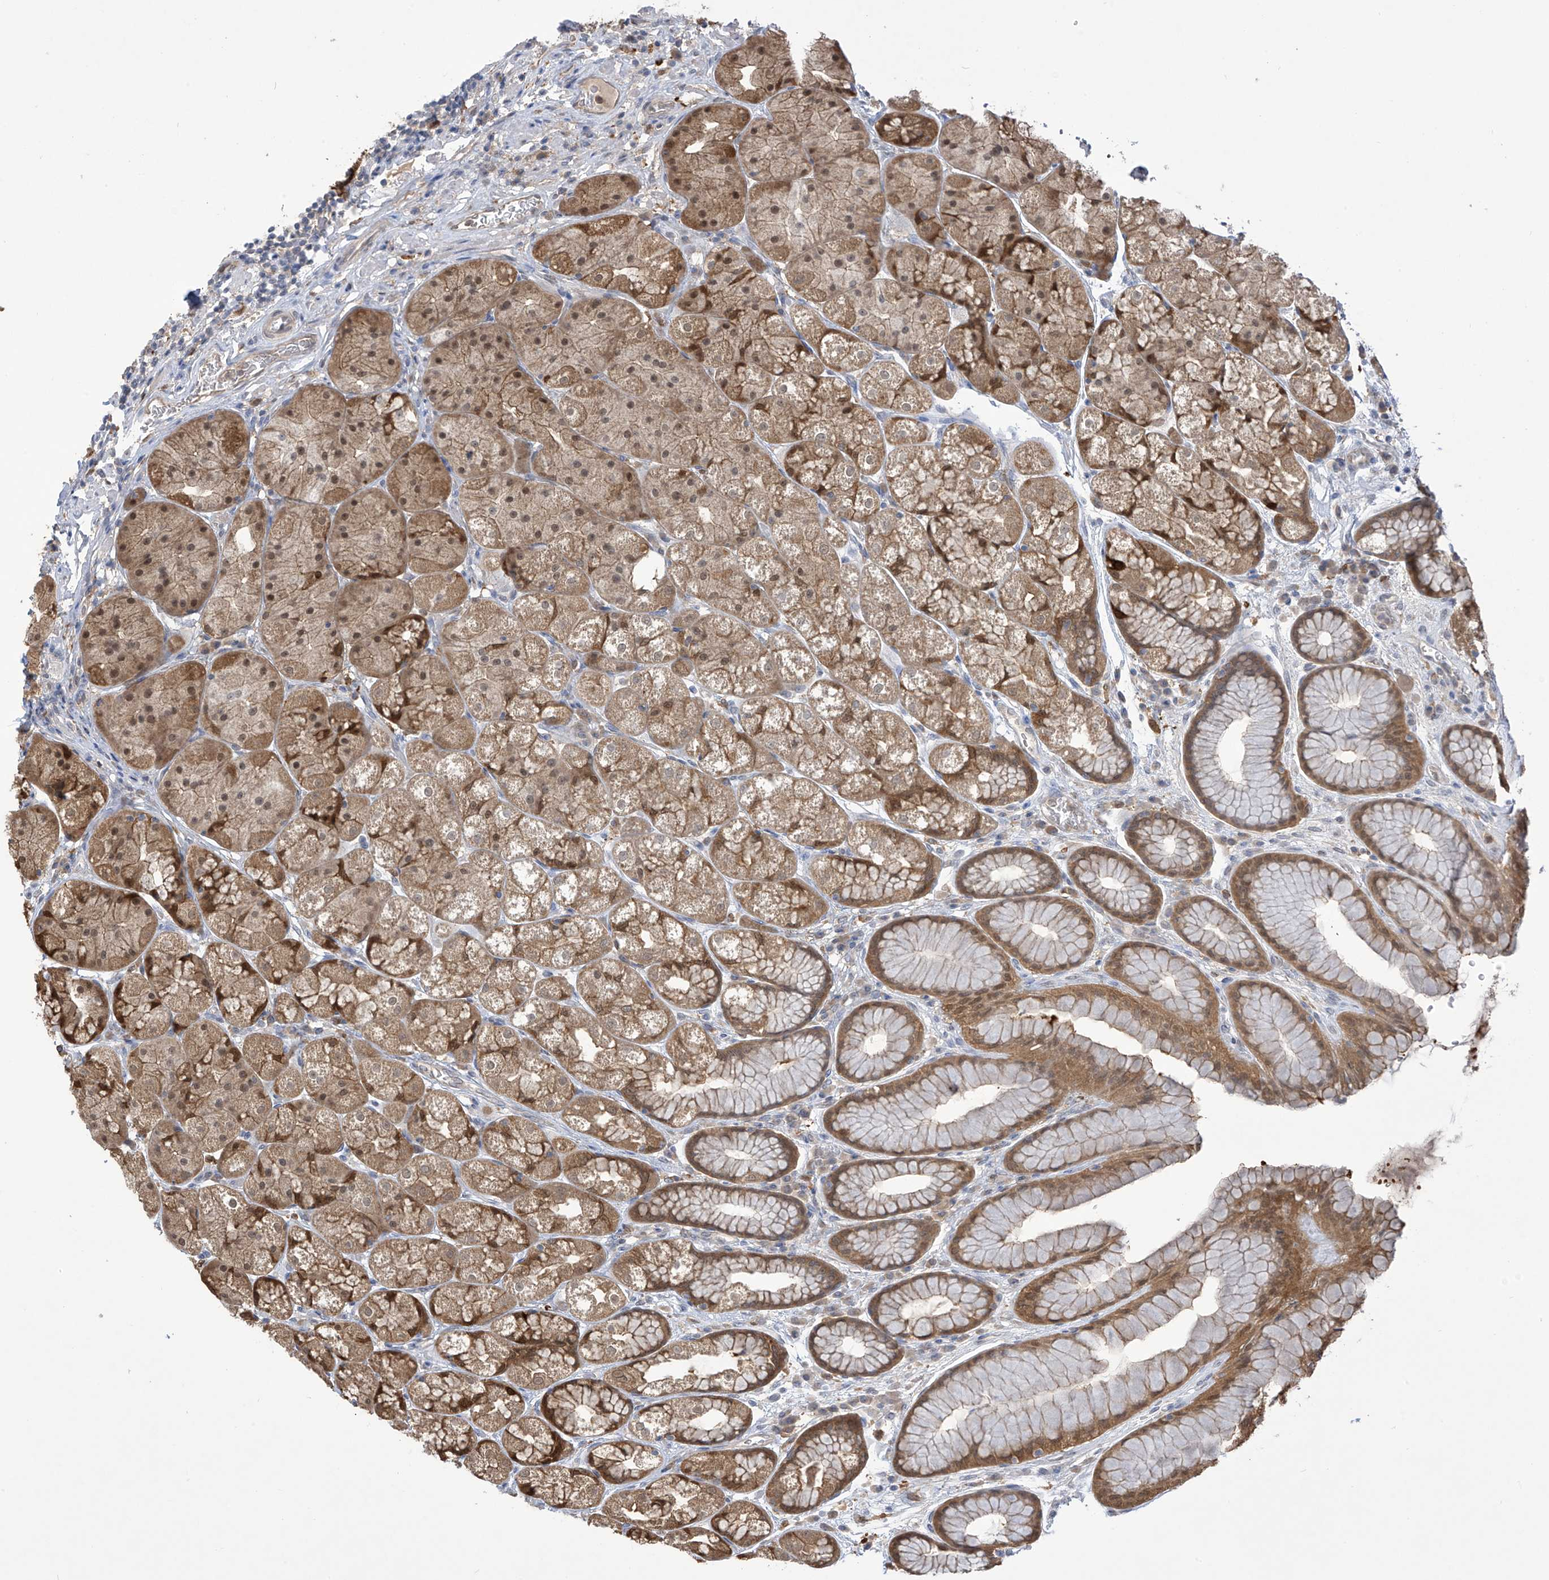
{"staining": {"intensity": "moderate", "quantity": ">75%", "location": "cytoplasmic/membranous,nuclear"}, "tissue": "stomach", "cell_type": "Glandular cells", "image_type": "normal", "snomed": [{"axis": "morphology", "description": "Normal tissue, NOS"}, {"axis": "topography", "description": "Stomach"}], "caption": "Protein expression analysis of unremarkable stomach shows moderate cytoplasmic/membranous,nuclear expression in approximately >75% of glandular cells. Nuclei are stained in blue.", "gene": "IDH1", "patient": {"sex": "male", "age": 57}}